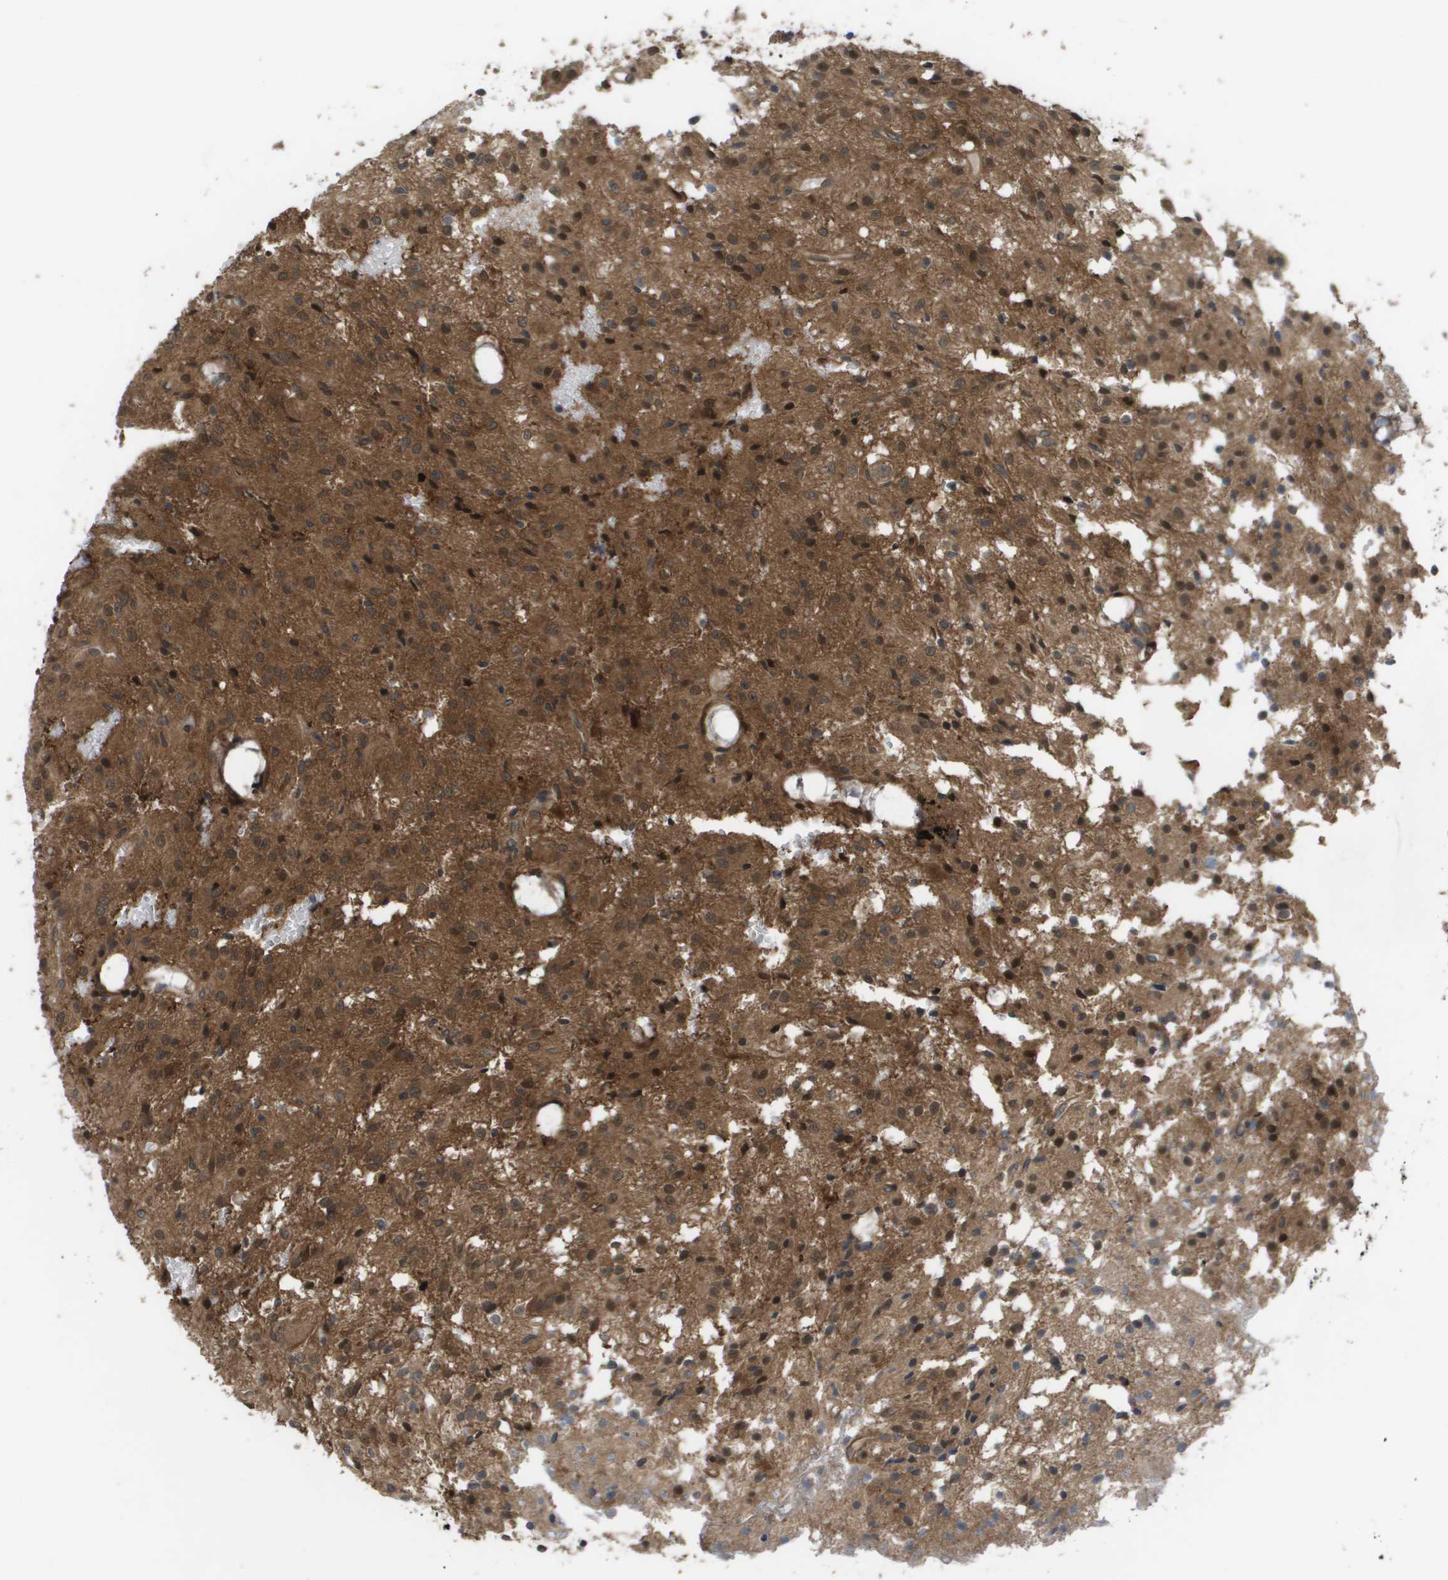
{"staining": {"intensity": "moderate", "quantity": ">75%", "location": "cytoplasmic/membranous,nuclear"}, "tissue": "glioma", "cell_type": "Tumor cells", "image_type": "cancer", "snomed": [{"axis": "morphology", "description": "Glioma, malignant, High grade"}, {"axis": "topography", "description": "Brain"}], "caption": "Immunohistochemistry image of neoplastic tissue: high-grade glioma (malignant) stained using immunohistochemistry (IHC) shows medium levels of moderate protein expression localized specifically in the cytoplasmic/membranous and nuclear of tumor cells, appearing as a cytoplasmic/membranous and nuclear brown color.", "gene": "CTPS2", "patient": {"sex": "female", "age": 59}}